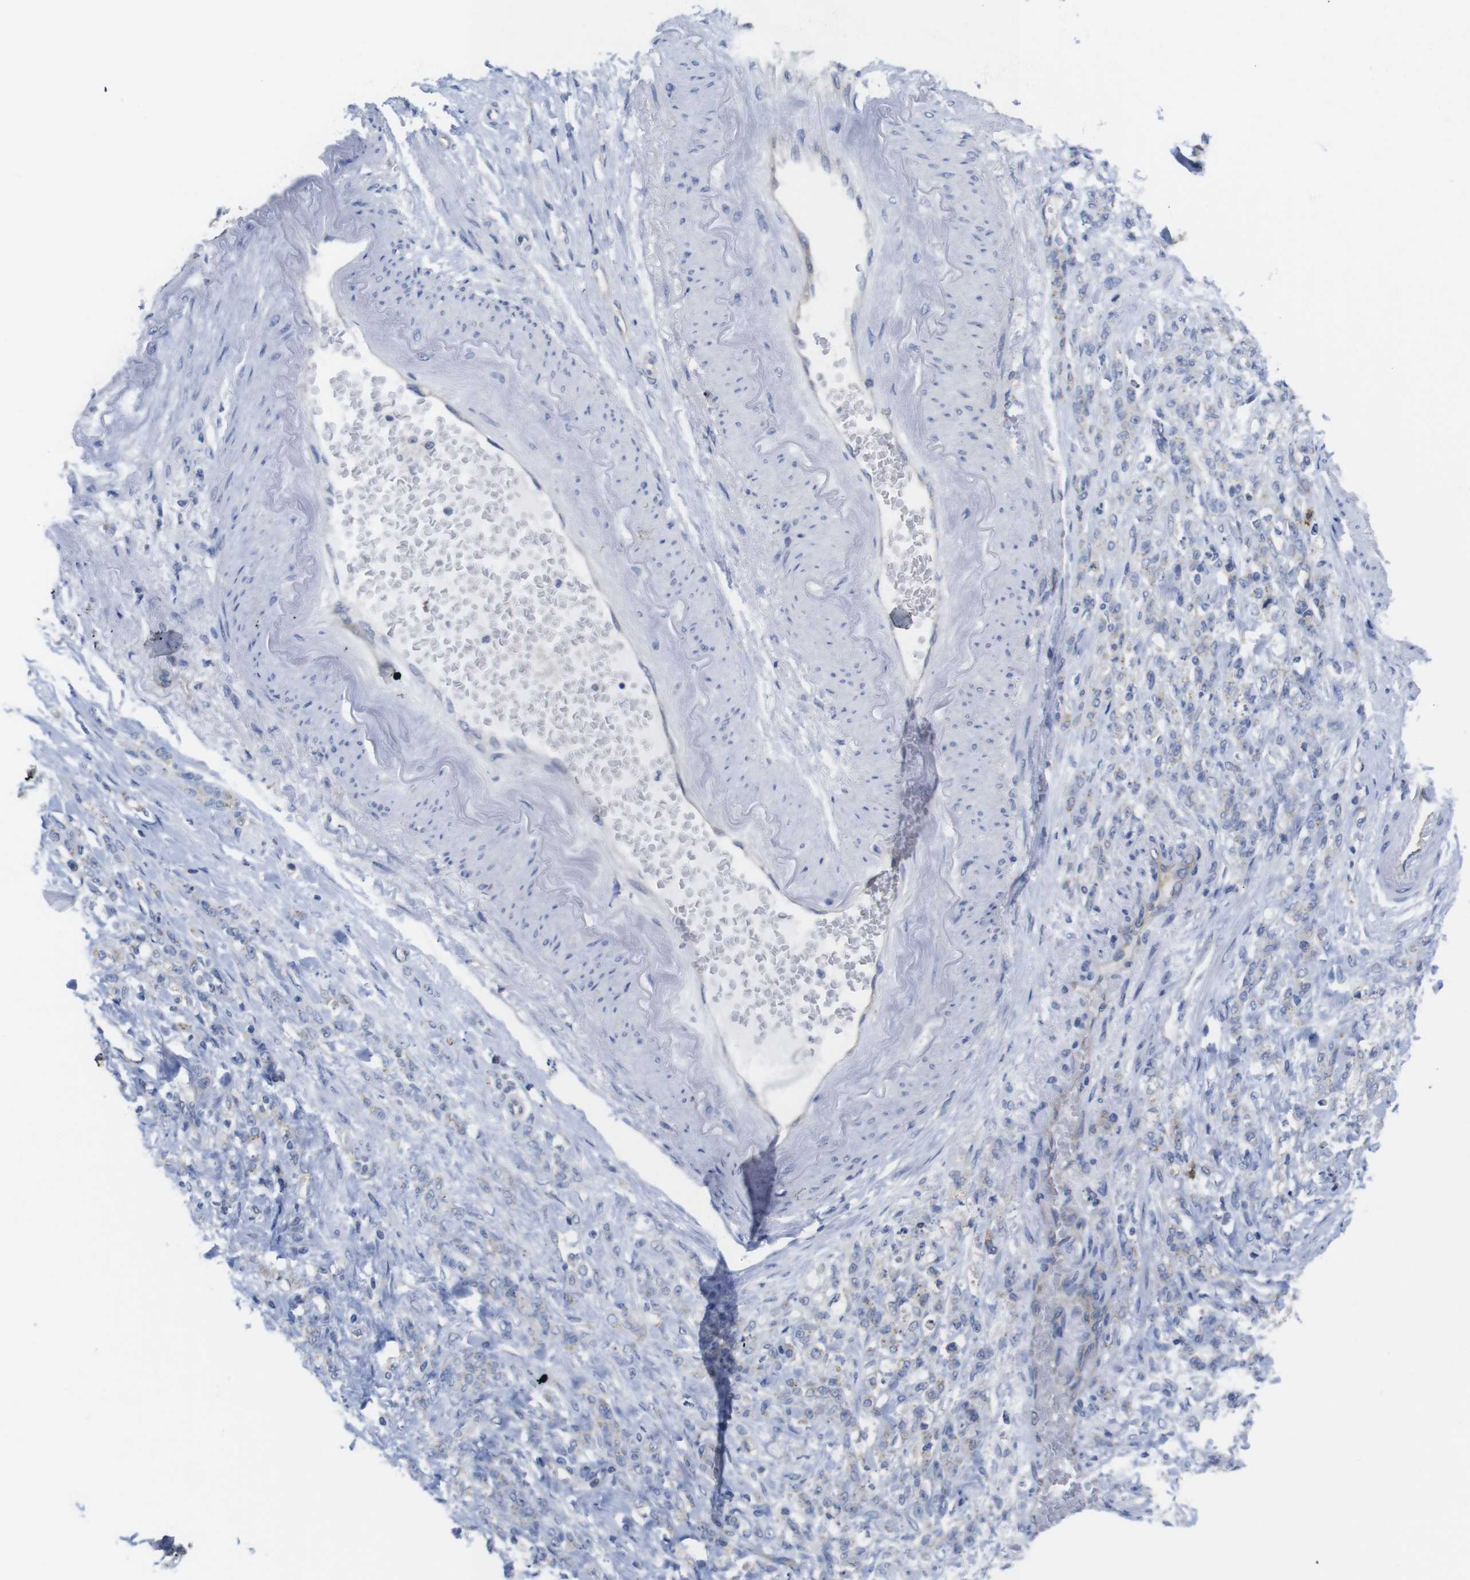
{"staining": {"intensity": "negative", "quantity": "none", "location": "none"}, "tissue": "stomach cancer", "cell_type": "Tumor cells", "image_type": "cancer", "snomed": [{"axis": "morphology", "description": "Adenocarcinoma, NOS"}, {"axis": "topography", "description": "Stomach"}], "caption": "Immunohistochemical staining of human stomach cancer (adenocarcinoma) displays no significant staining in tumor cells. (DAB (3,3'-diaminobenzidine) IHC with hematoxylin counter stain).", "gene": "CCR6", "patient": {"sex": "male", "age": 82}}